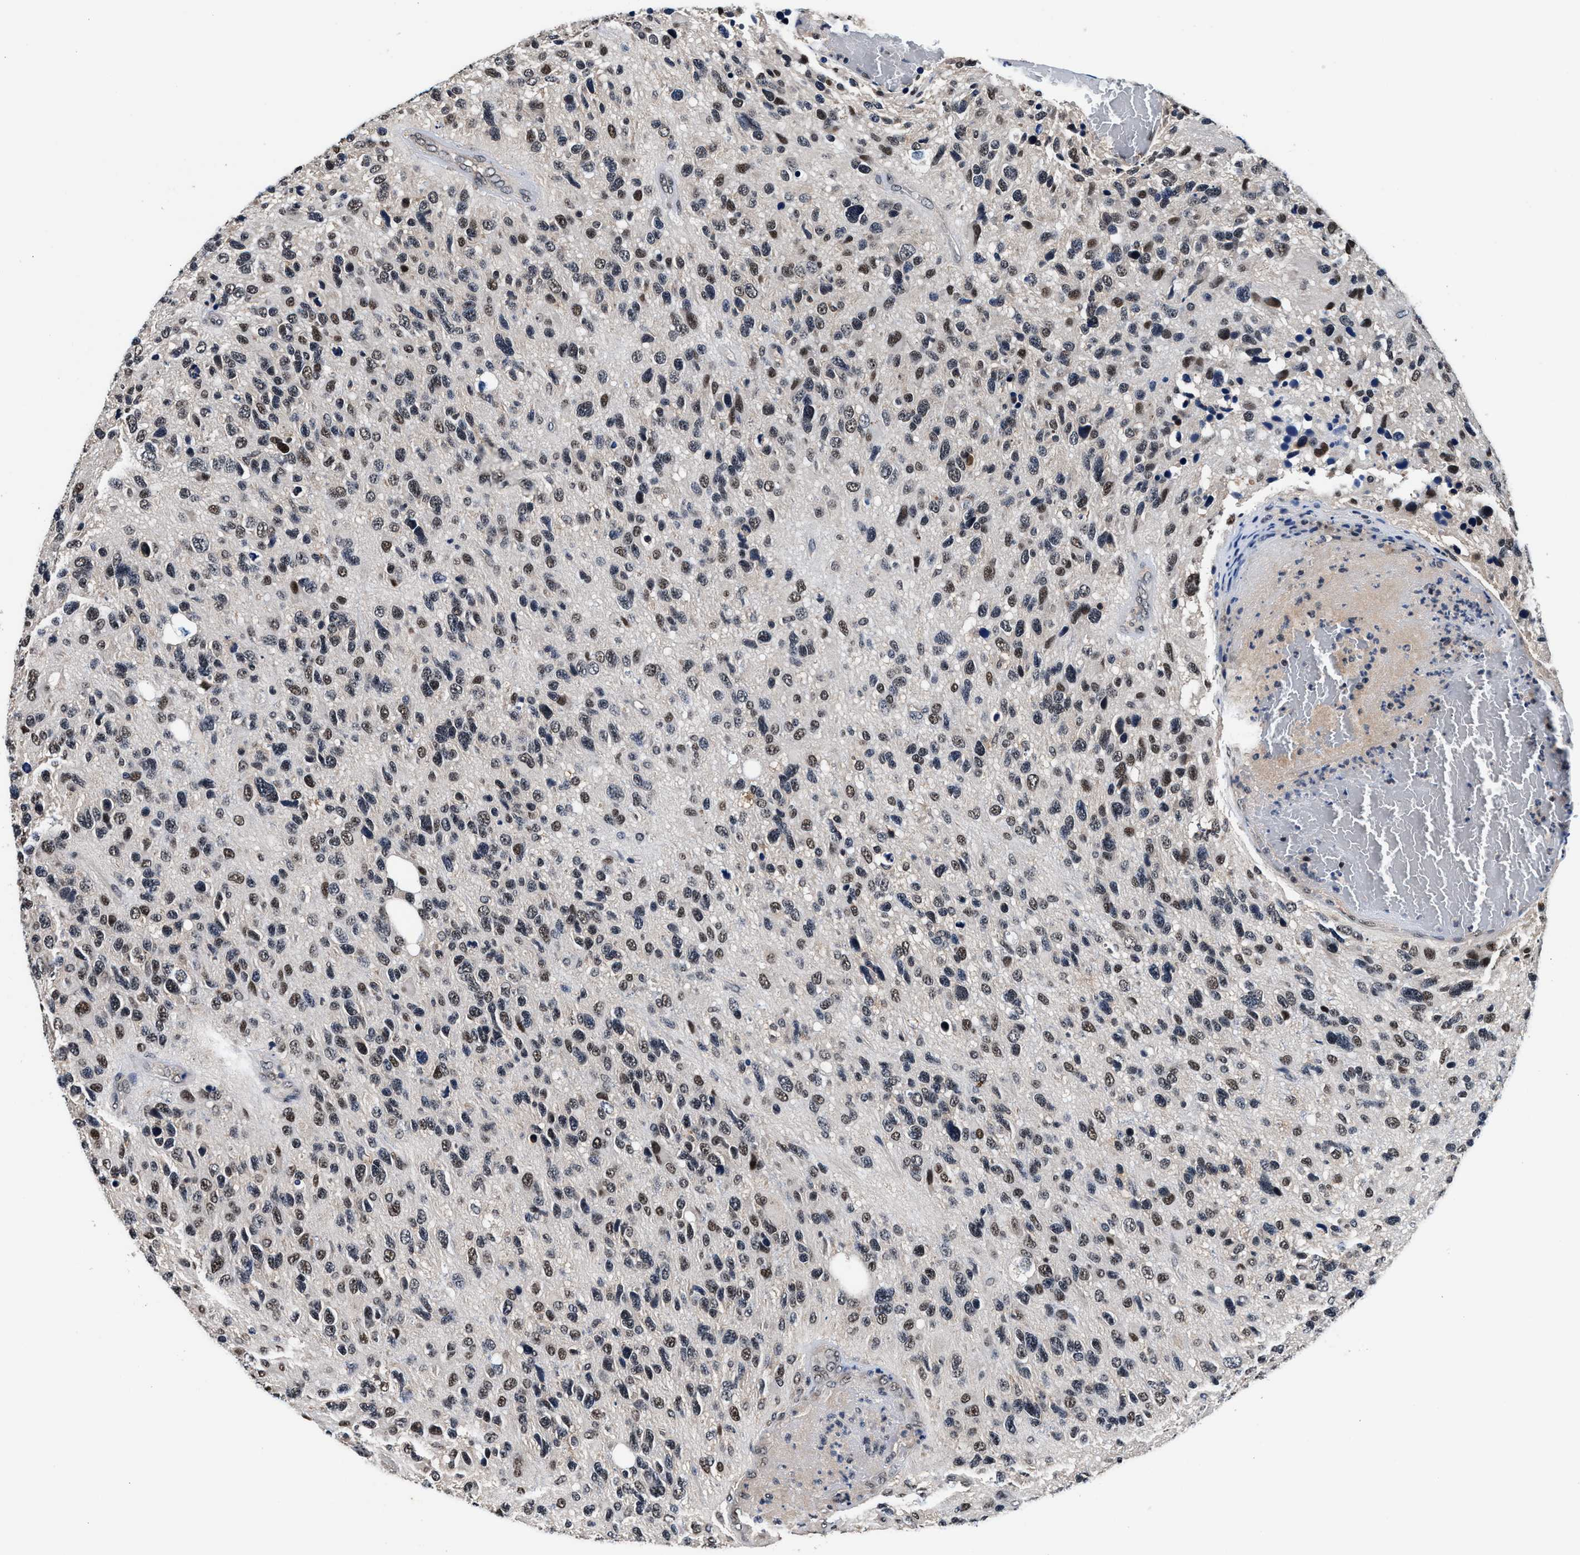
{"staining": {"intensity": "moderate", "quantity": ">75%", "location": "nuclear"}, "tissue": "glioma", "cell_type": "Tumor cells", "image_type": "cancer", "snomed": [{"axis": "morphology", "description": "Glioma, malignant, High grade"}, {"axis": "topography", "description": "Brain"}], "caption": "About >75% of tumor cells in human malignant glioma (high-grade) show moderate nuclear protein expression as visualized by brown immunohistochemical staining.", "gene": "USP16", "patient": {"sex": "female", "age": 58}}